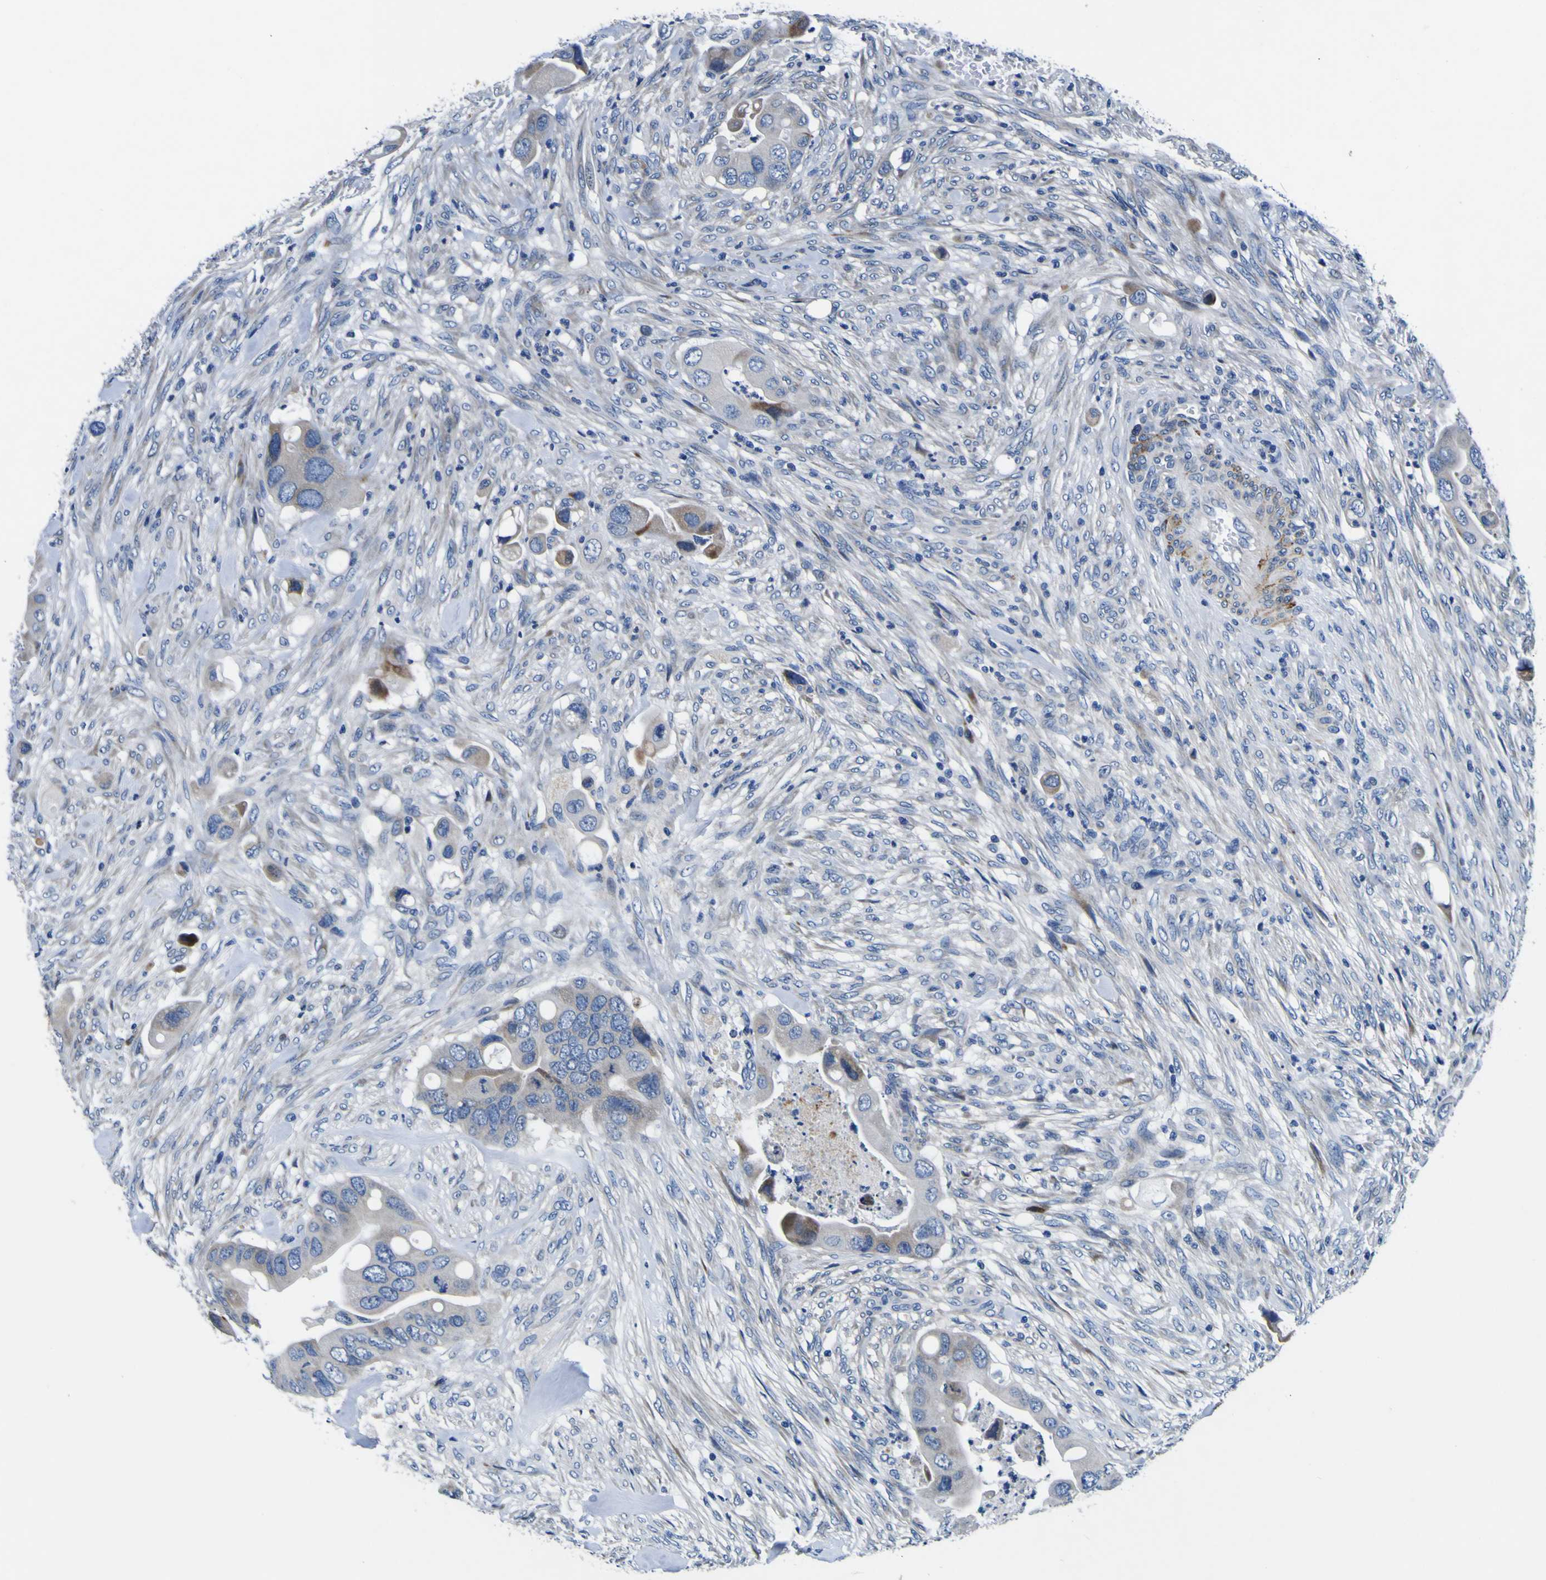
{"staining": {"intensity": "moderate", "quantity": "<25%", "location": "cytoplasmic/membranous"}, "tissue": "colorectal cancer", "cell_type": "Tumor cells", "image_type": "cancer", "snomed": [{"axis": "morphology", "description": "Adenocarcinoma, NOS"}, {"axis": "topography", "description": "Rectum"}], "caption": "Colorectal cancer stained for a protein demonstrates moderate cytoplasmic/membranous positivity in tumor cells.", "gene": "AGAP3", "patient": {"sex": "female", "age": 57}}